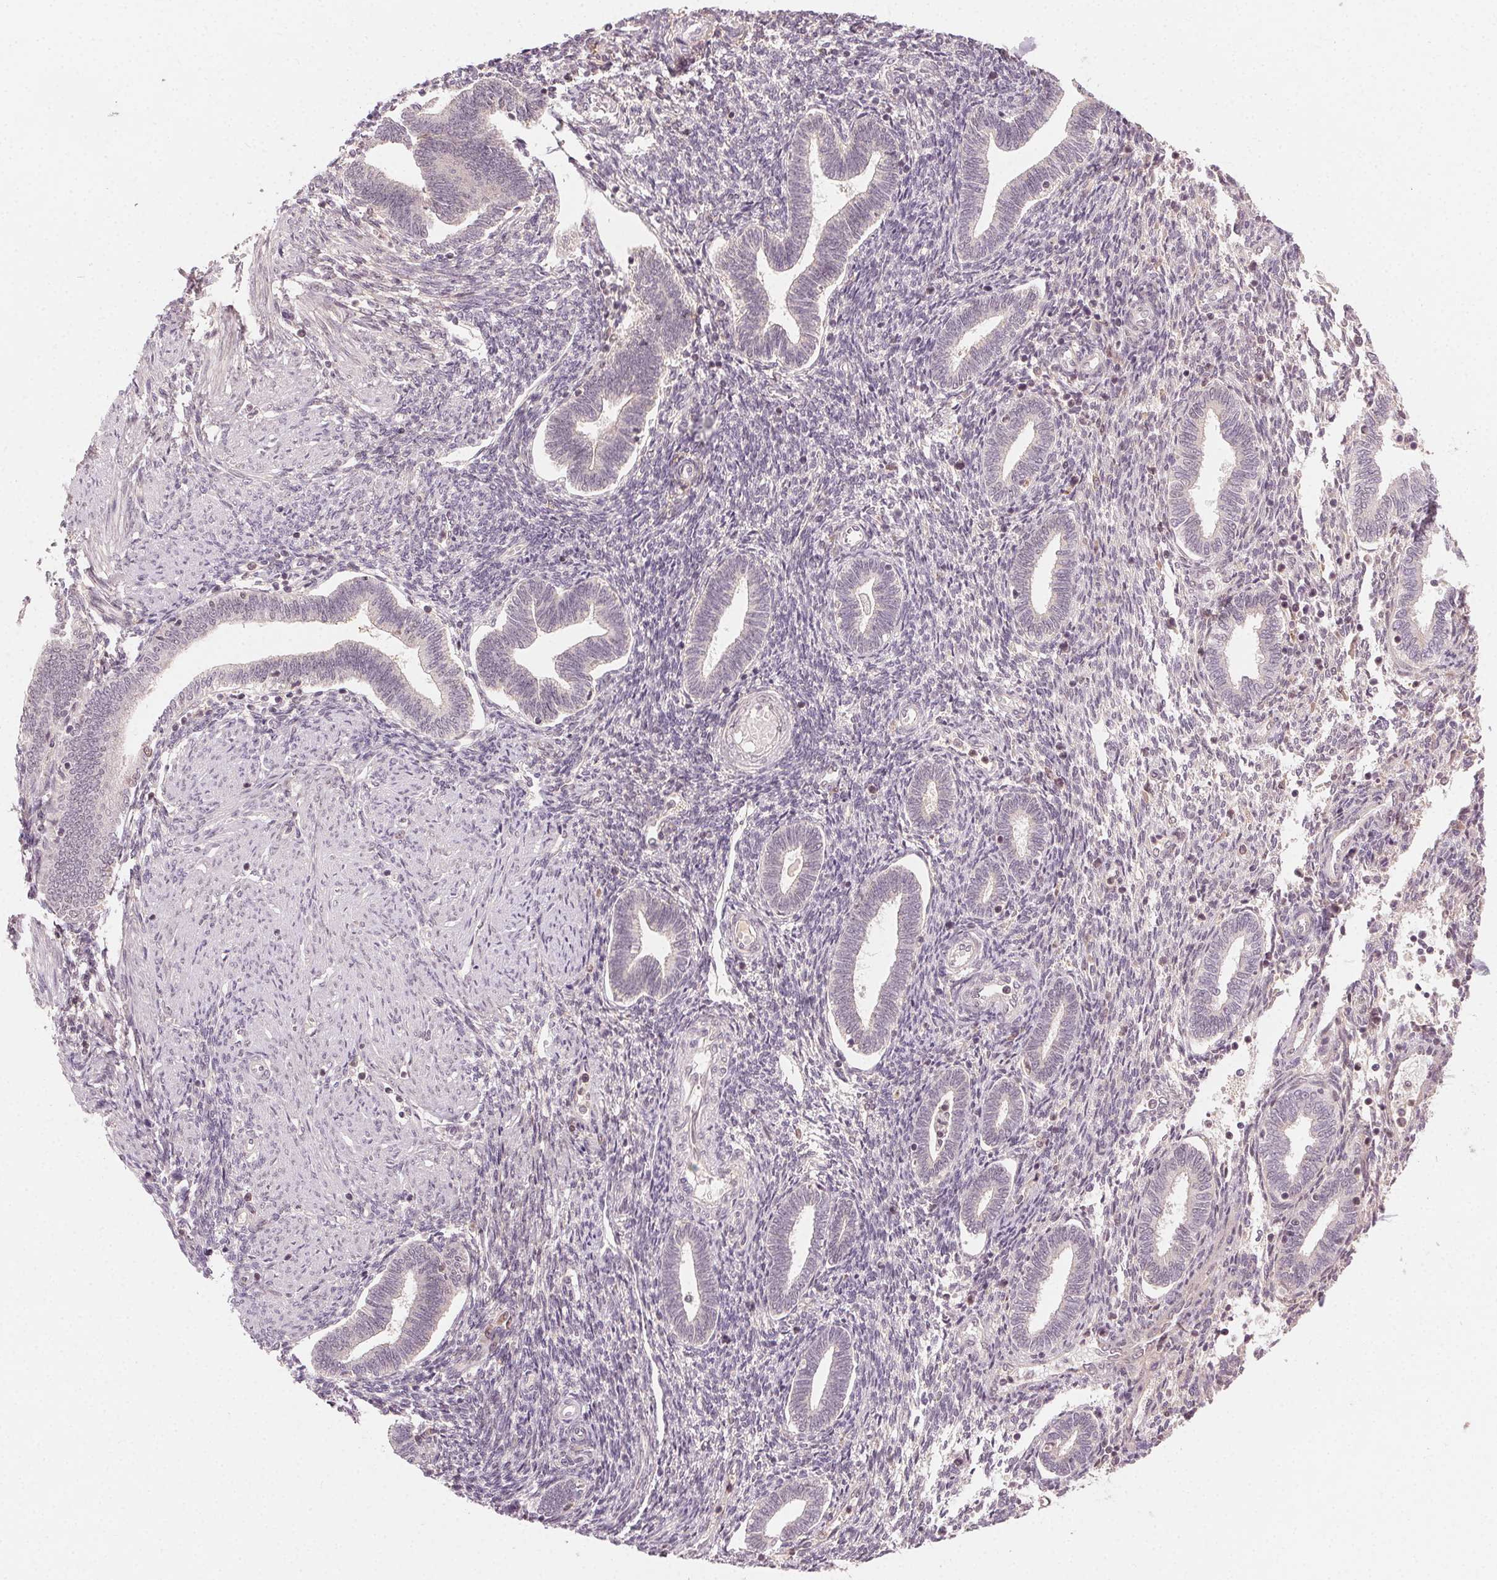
{"staining": {"intensity": "negative", "quantity": "none", "location": "none"}, "tissue": "endometrium", "cell_type": "Cells in endometrial stroma", "image_type": "normal", "snomed": [{"axis": "morphology", "description": "Normal tissue, NOS"}, {"axis": "topography", "description": "Endometrium"}], "caption": "The immunohistochemistry photomicrograph has no significant positivity in cells in endometrial stroma of endometrium. (Stains: DAB immunohistochemistry (IHC) with hematoxylin counter stain, Microscopy: brightfield microscopy at high magnification).", "gene": "TUB", "patient": {"sex": "female", "age": 42}}